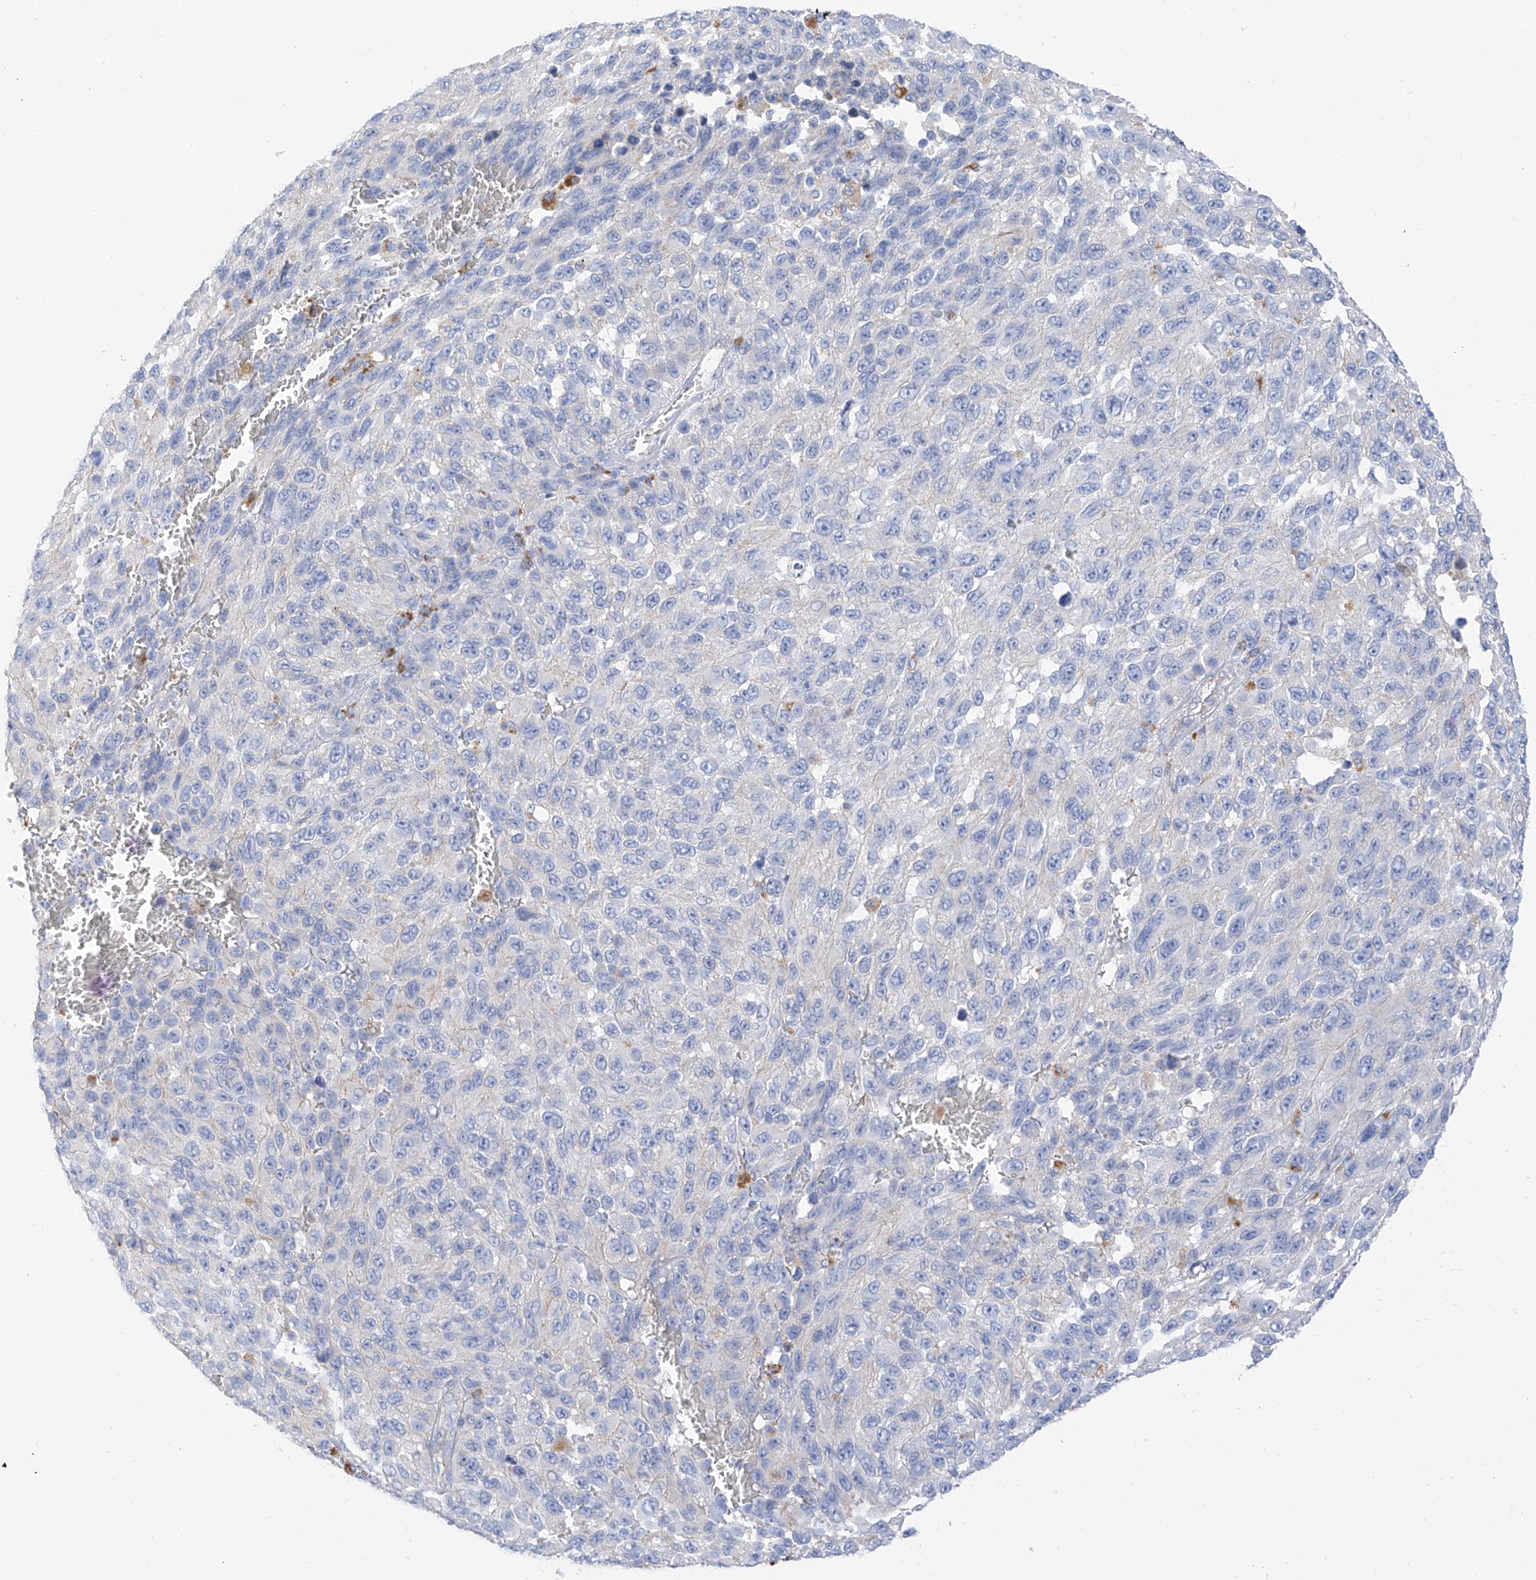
{"staining": {"intensity": "negative", "quantity": "none", "location": "none"}, "tissue": "melanoma", "cell_type": "Tumor cells", "image_type": "cancer", "snomed": [{"axis": "morphology", "description": "Malignant melanoma, NOS"}, {"axis": "topography", "description": "Skin"}], "caption": "A high-resolution image shows immunohistochemistry (IHC) staining of malignant melanoma, which reveals no significant positivity in tumor cells.", "gene": "ITGA9", "patient": {"sex": "female", "age": 96}}